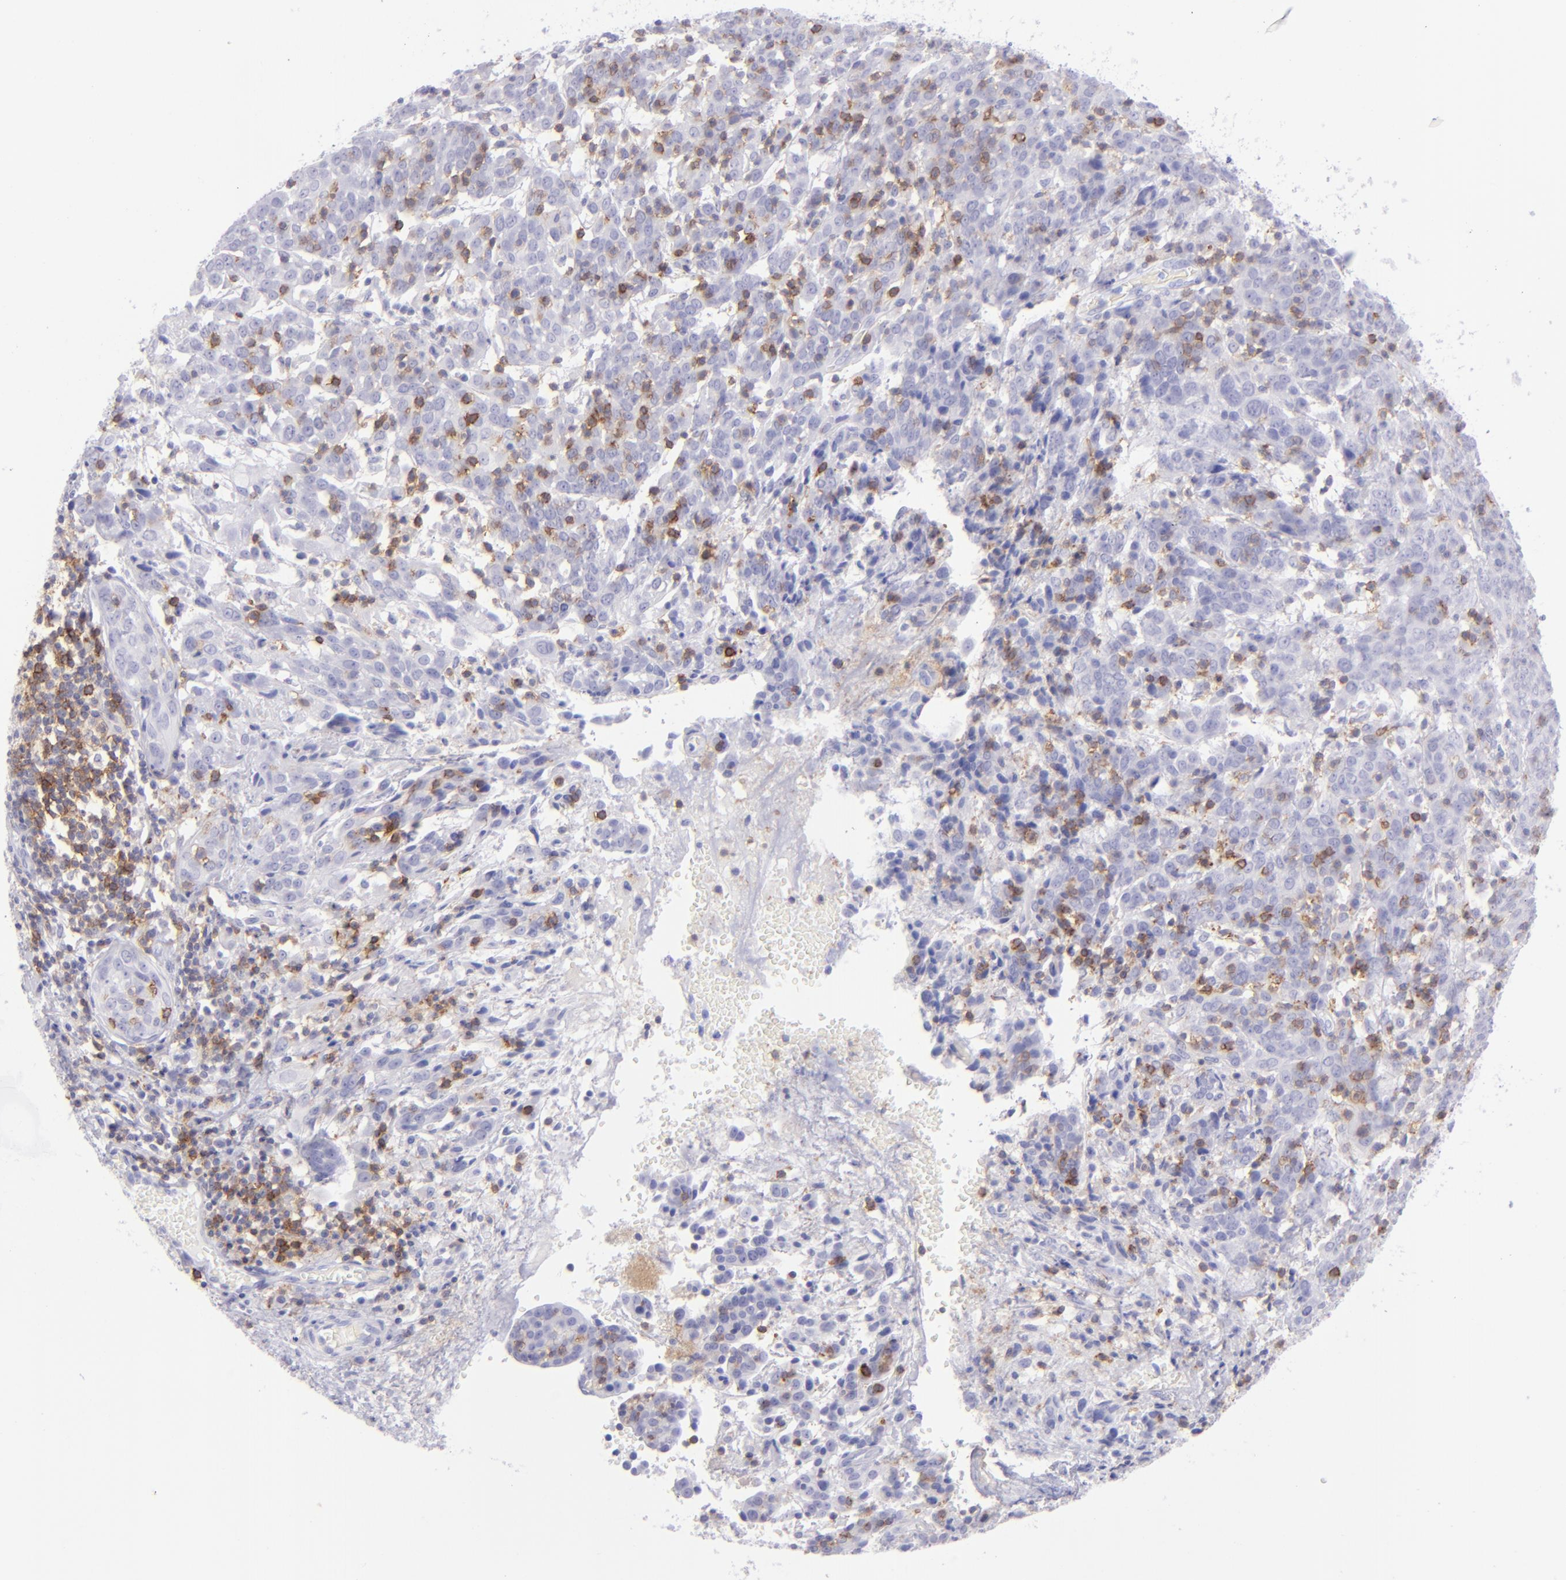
{"staining": {"intensity": "negative", "quantity": "none", "location": "none"}, "tissue": "cervical cancer", "cell_type": "Tumor cells", "image_type": "cancer", "snomed": [{"axis": "morphology", "description": "Normal tissue, NOS"}, {"axis": "morphology", "description": "Squamous cell carcinoma, NOS"}, {"axis": "topography", "description": "Cervix"}], "caption": "Tumor cells are negative for brown protein staining in cervical cancer (squamous cell carcinoma).", "gene": "CD69", "patient": {"sex": "female", "age": 67}}